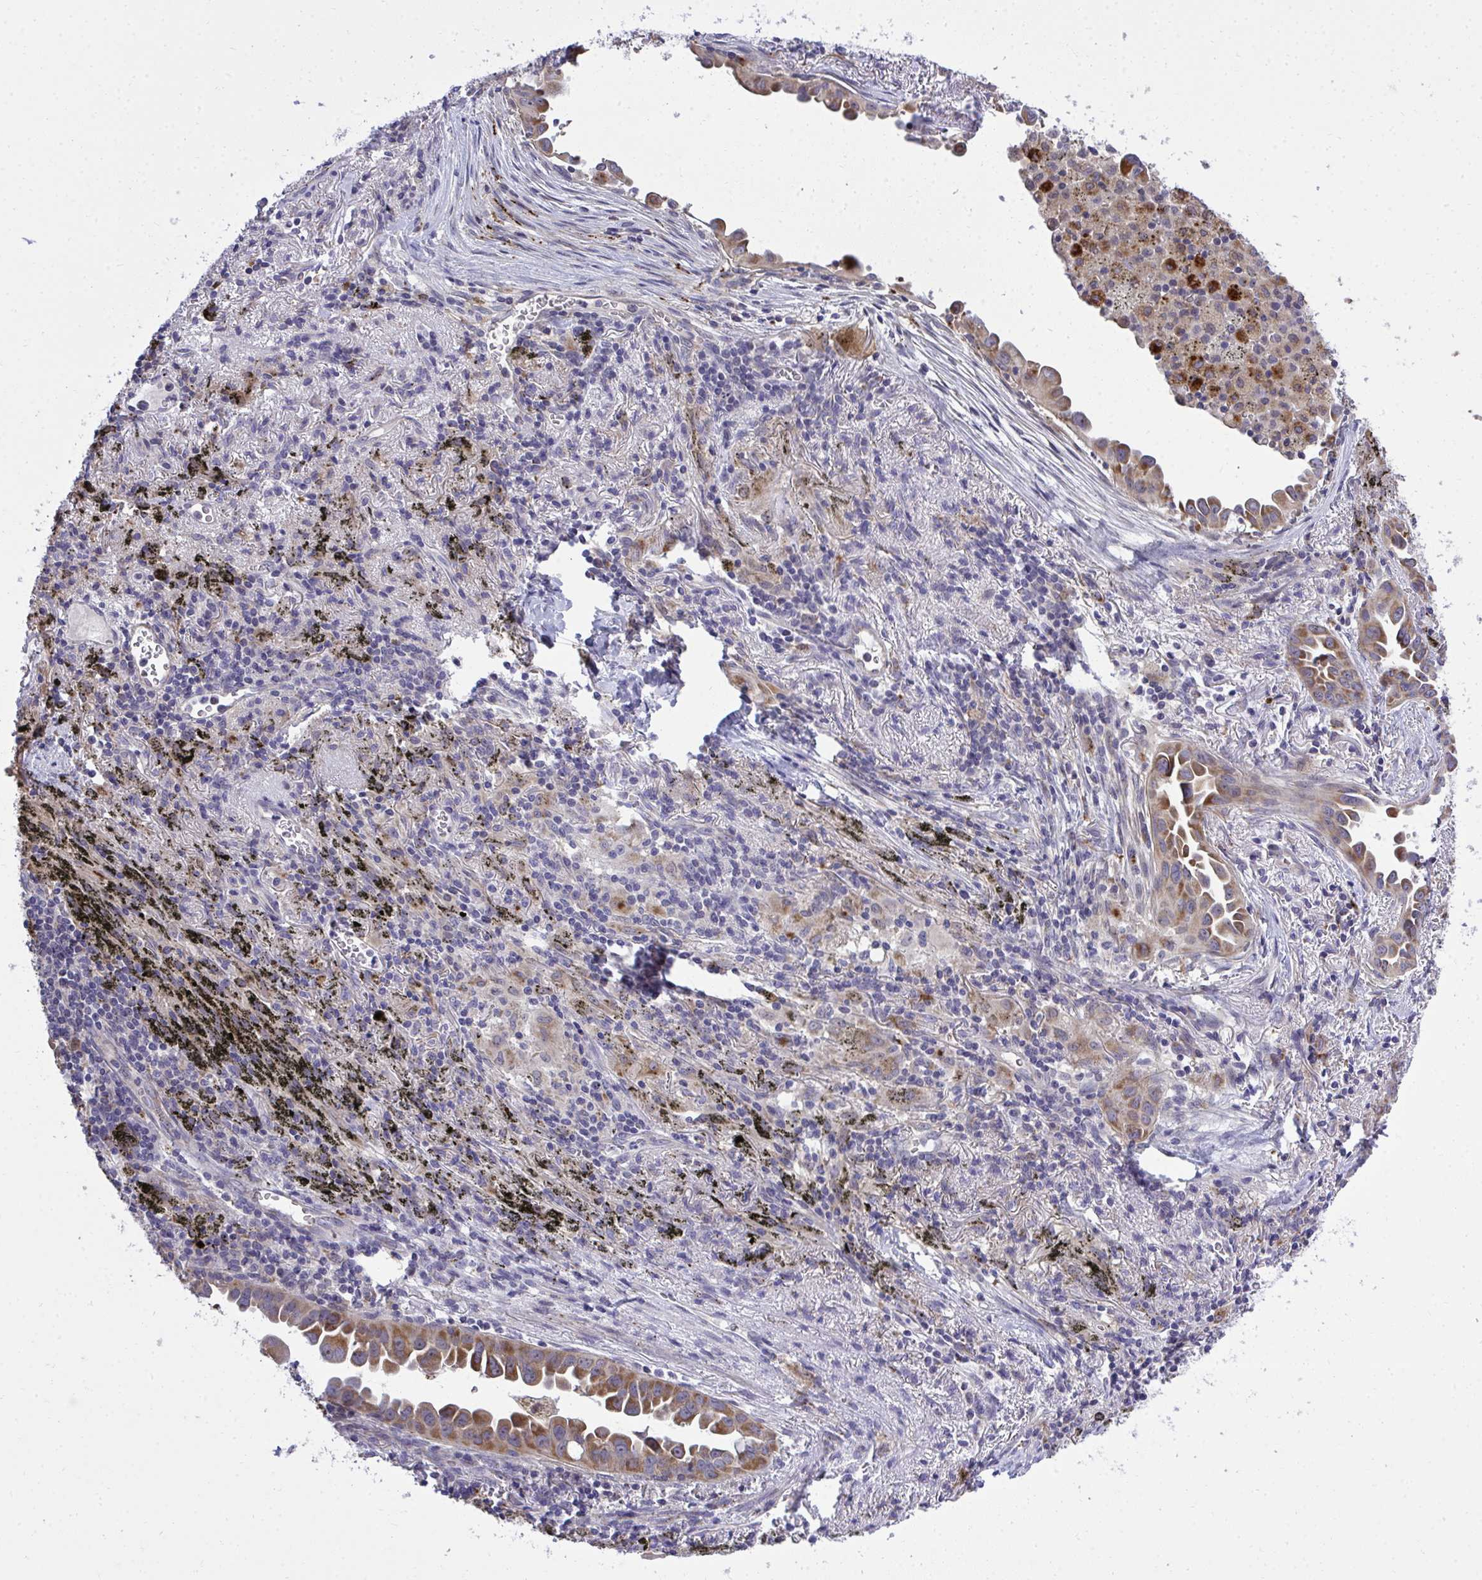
{"staining": {"intensity": "moderate", "quantity": ">75%", "location": "cytoplasmic/membranous"}, "tissue": "lung cancer", "cell_type": "Tumor cells", "image_type": "cancer", "snomed": [{"axis": "morphology", "description": "Adenocarcinoma, NOS"}, {"axis": "topography", "description": "Lung"}], "caption": "Tumor cells reveal medium levels of moderate cytoplasmic/membranous expression in approximately >75% of cells in human lung cancer (adenocarcinoma).", "gene": "XAF1", "patient": {"sex": "male", "age": 68}}